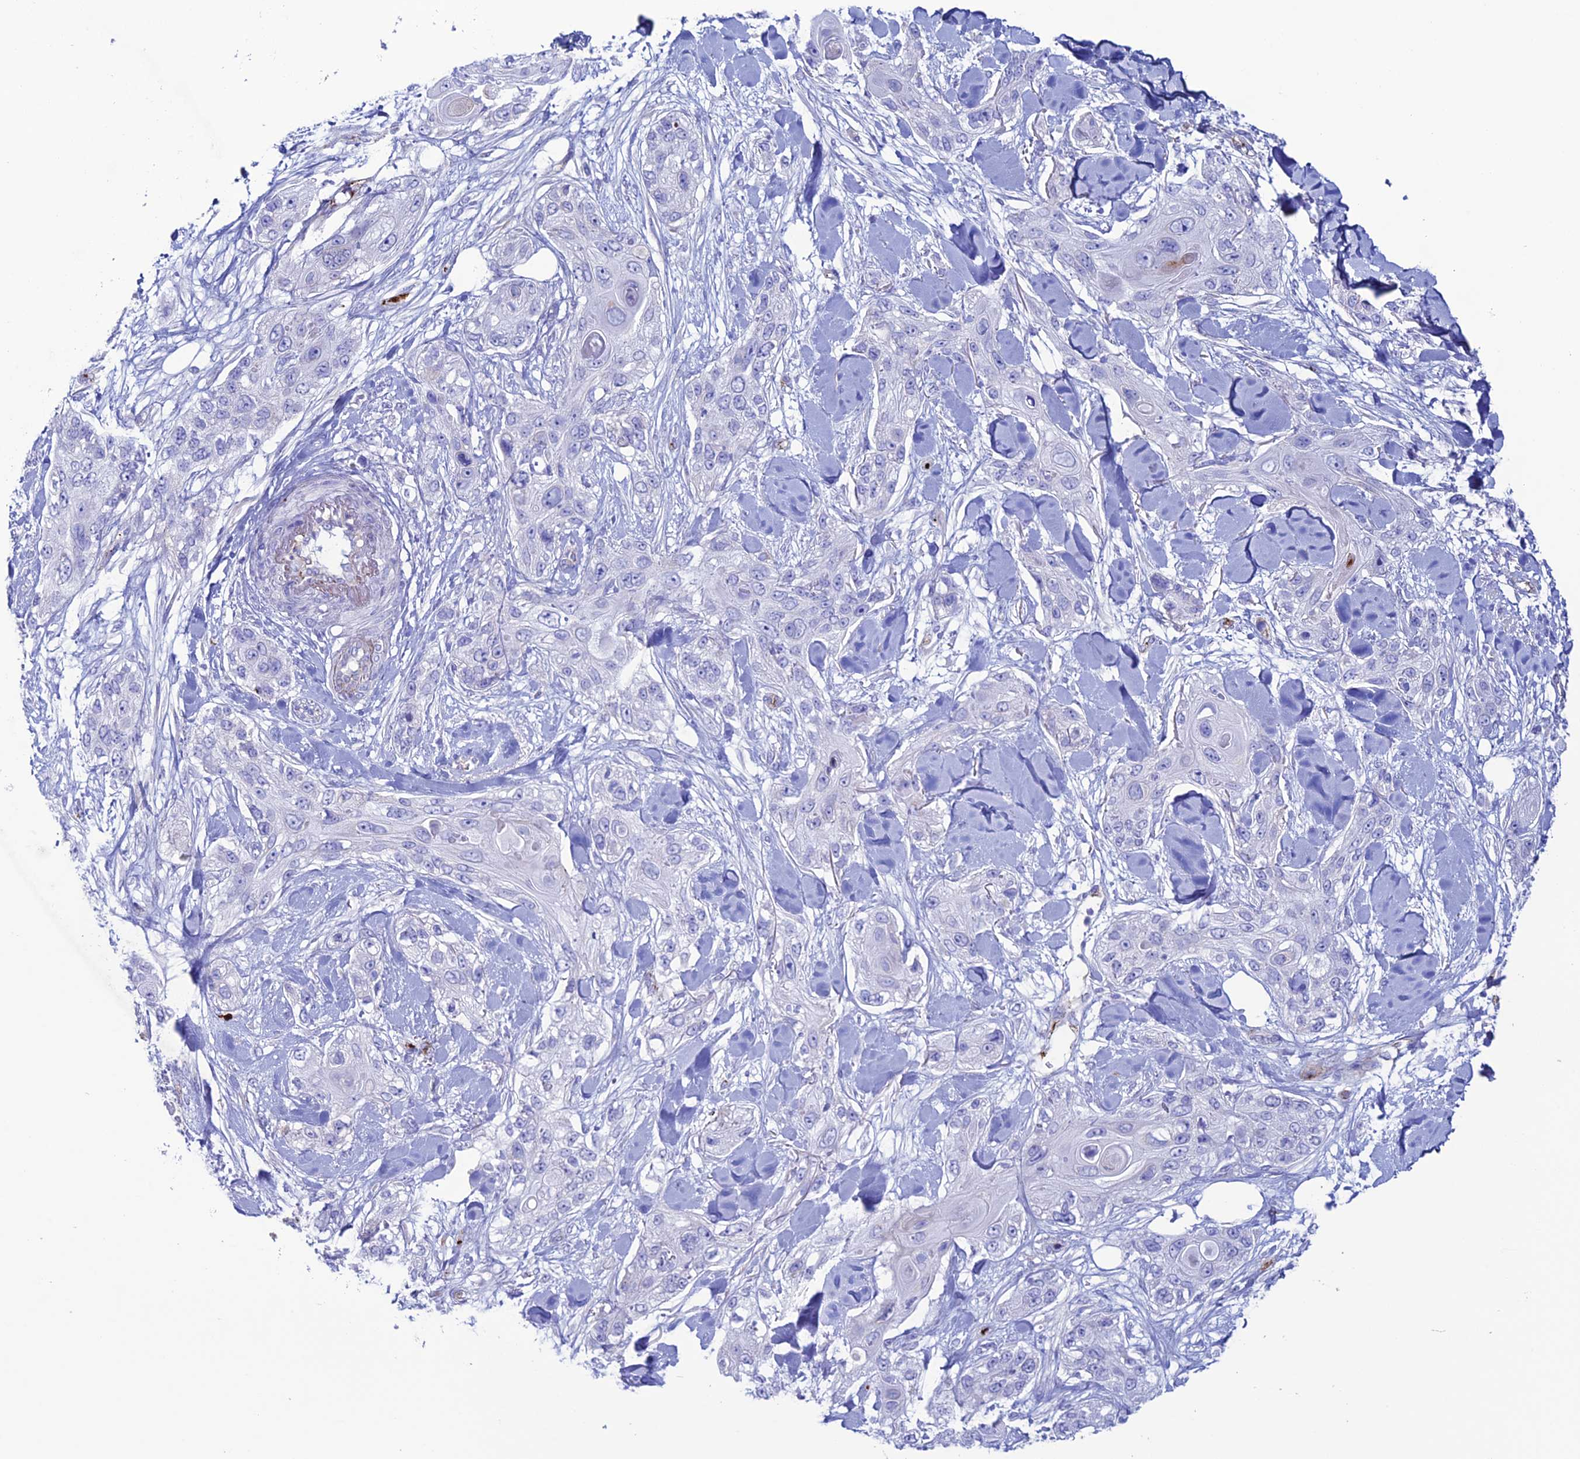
{"staining": {"intensity": "negative", "quantity": "none", "location": "none"}, "tissue": "skin cancer", "cell_type": "Tumor cells", "image_type": "cancer", "snomed": [{"axis": "morphology", "description": "Normal tissue, NOS"}, {"axis": "morphology", "description": "Squamous cell carcinoma, NOS"}, {"axis": "topography", "description": "Skin"}], "caption": "Skin squamous cell carcinoma stained for a protein using immunohistochemistry (IHC) shows no staining tumor cells.", "gene": "CDC42EP5", "patient": {"sex": "male", "age": 72}}